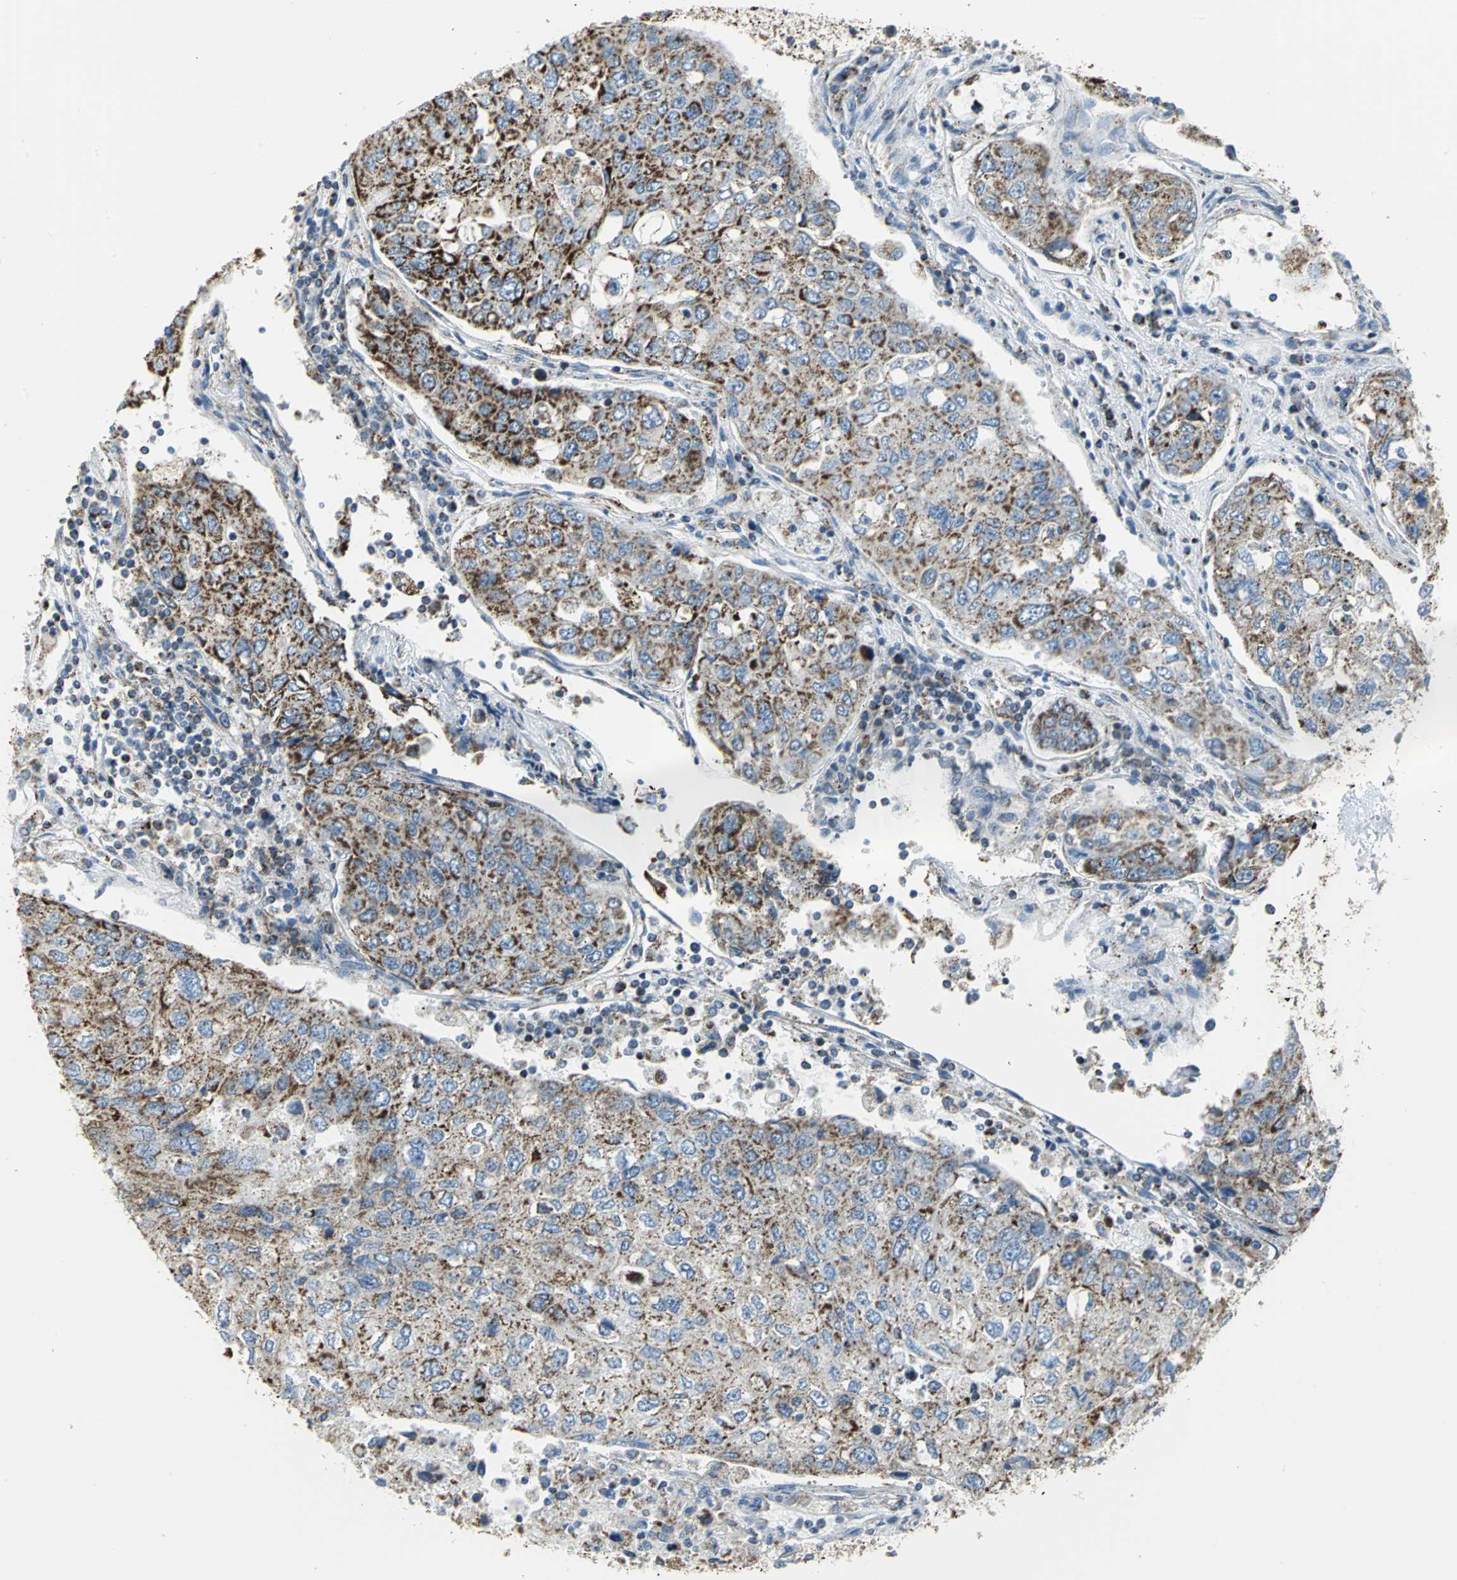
{"staining": {"intensity": "moderate", "quantity": ">75%", "location": "cytoplasmic/membranous"}, "tissue": "urothelial cancer", "cell_type": "Tumor cells", "image_type": "cancer", "snomed": [{"axis": "morphology", "description": "Urothelial carcinoma, High grade"}, {"axis": "topography", "description": "Lymph node"}, {"axis": "topography", "description": "Urinary bladder"}], "caption": "A high-resolution image shows IHC staining of high-grade urothelial carcinoma, which displays moderate cytoplasmic/membranous positivity in about >75% of tumor cells. The staining was performed using DAB (3,3'-diaminobenzidine) to visualize the protein expression in brown, while the nuclei were stained in blue with hematoxylin (Magnification: 20x).", "gene": "NTRK1", "patient": {"sex": "male", "age": 51}}